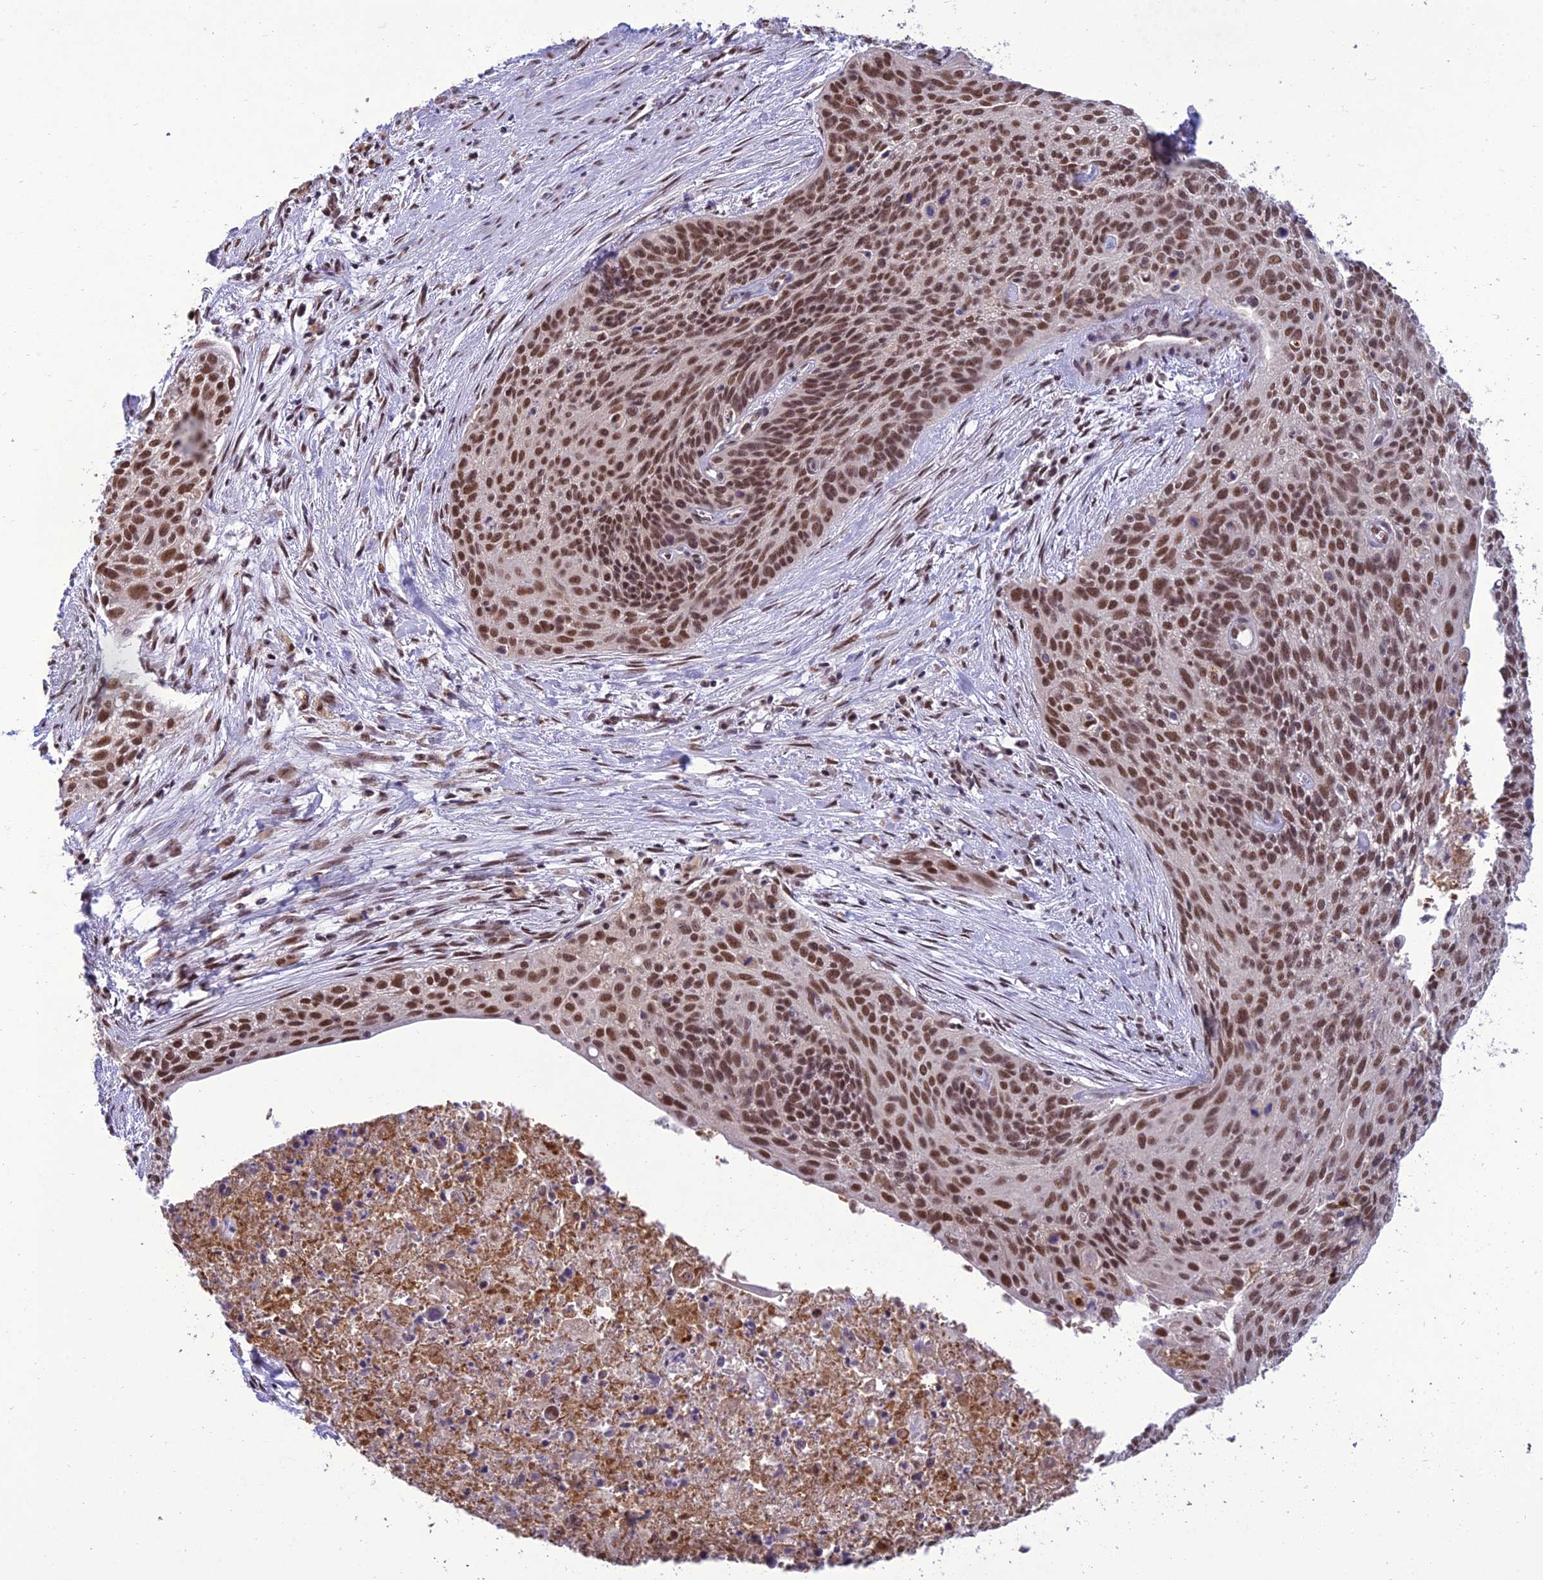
{"staining": {"intensity": "moderate", "quantity": ">75%", "location": "nuclear"}, "tissue": "cervical cancer", "cell_type": "Tumor cells", "image_type": "cancer", "snomed": [{"axis": "morphology", "description": "Squamous cell carcinoma, NOS"}, {"axis": "topography", "description": "Cervix"}], "caption": "This is an image of IHC staining of cervical squamous cell carcinoma, which shows moderate positivity in the nuclear of tumor cells.", "gene": "RANBP3", "patient": {"sex": "female", "age": 55}}